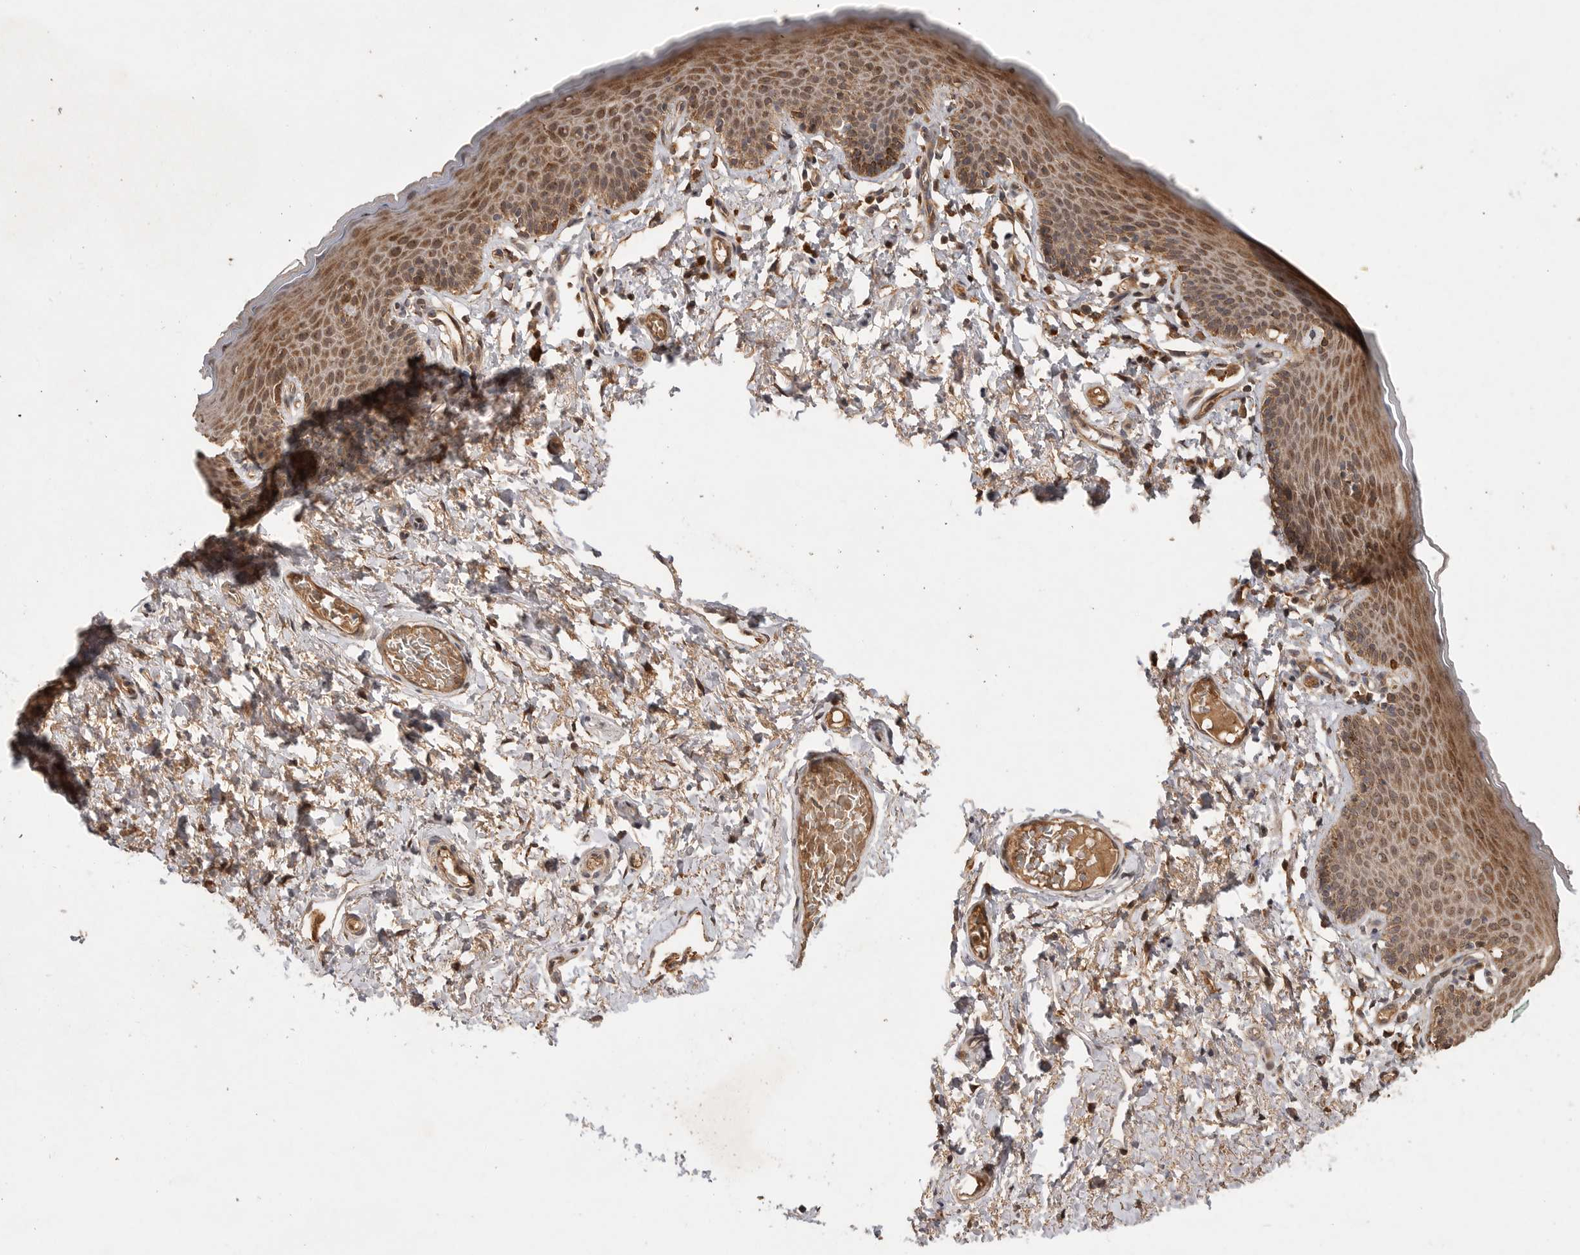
{"staining": {"intensity": "moderate", "quantity": ">75%", "location": "cytoplasmic/membranous"}, "tissue": "skin", "cell_type": "Epidermal cells", "image_type": "normal", "snomed": [{"axis": "morphology", "description": "Normal tissue, NOS"}, {"axis": "topography", "description": "Vulva"}], "caption": "IHC (DAB (3,3'-diaminobenzidine)) staining of normal skin exhibits moderate cytoplasmic/membranous protein expression in approximately >75% of epidermal cells. The staining is performed using DAB brown chromogen to label protein expression. The nuclei are counter-stained blue using hematoxylin.", "gene": "VN1R4", "patient": {"sex": "female", "age": 66}}